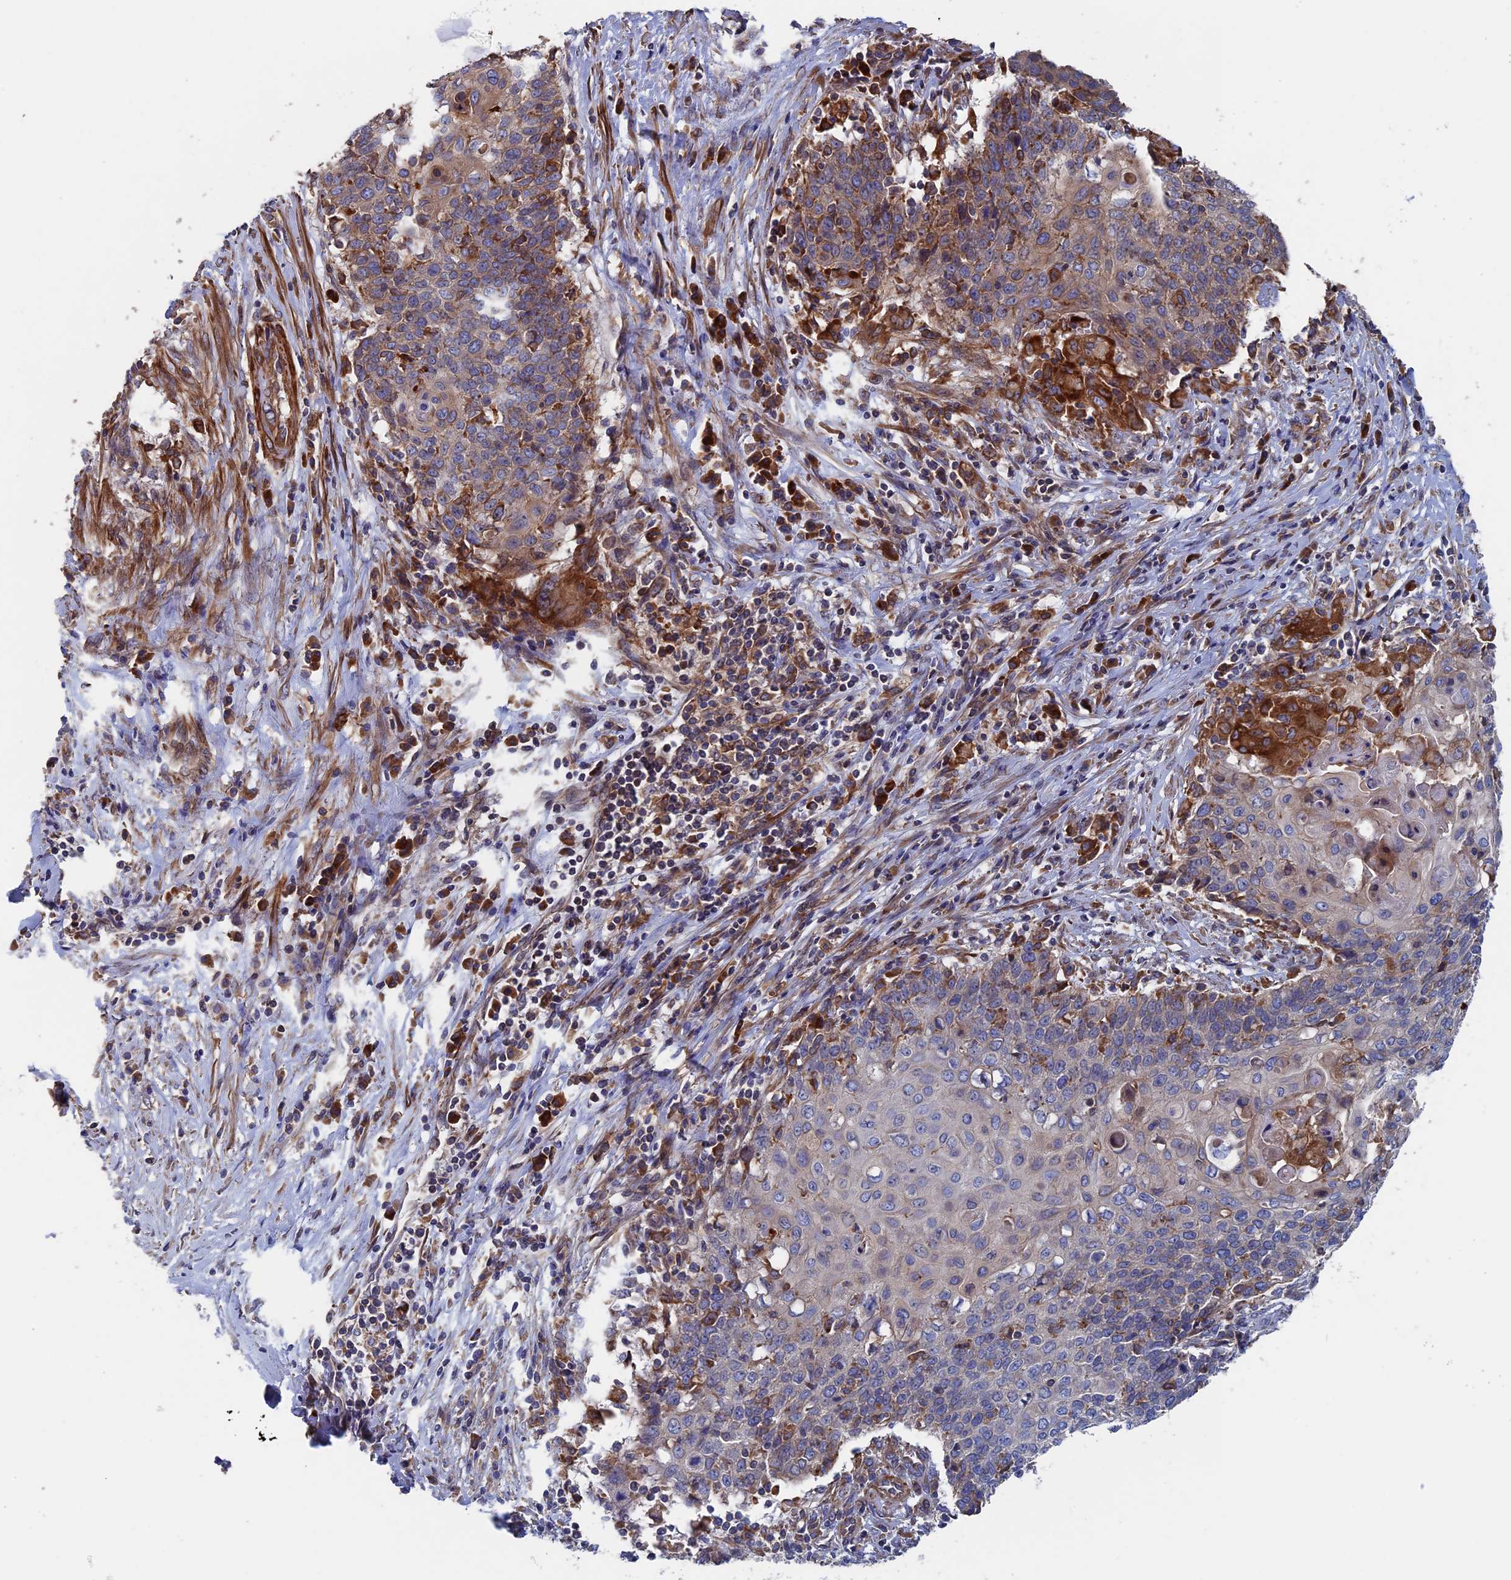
{"staining": {"intensity": "moderate", "quantity": "<25%", "location": "cytoplasmic/membranous"}, "tissue": "cervical cancer", "cell_type": "Tumor cells", "image_type": "cancer", "snomed": [{"axis": "morphology", "description": "Squamous cell carcinoma, NOS"}, {"axis": "topography", "description": "Cervix"}], "caption": "Cervical cancer (squamous cell carcinoma) stained with a protein marker exhibits moderate staining in tumor cells.", "gene": "DNAJC3", "patient": {"sex": "female", "age": 39}}